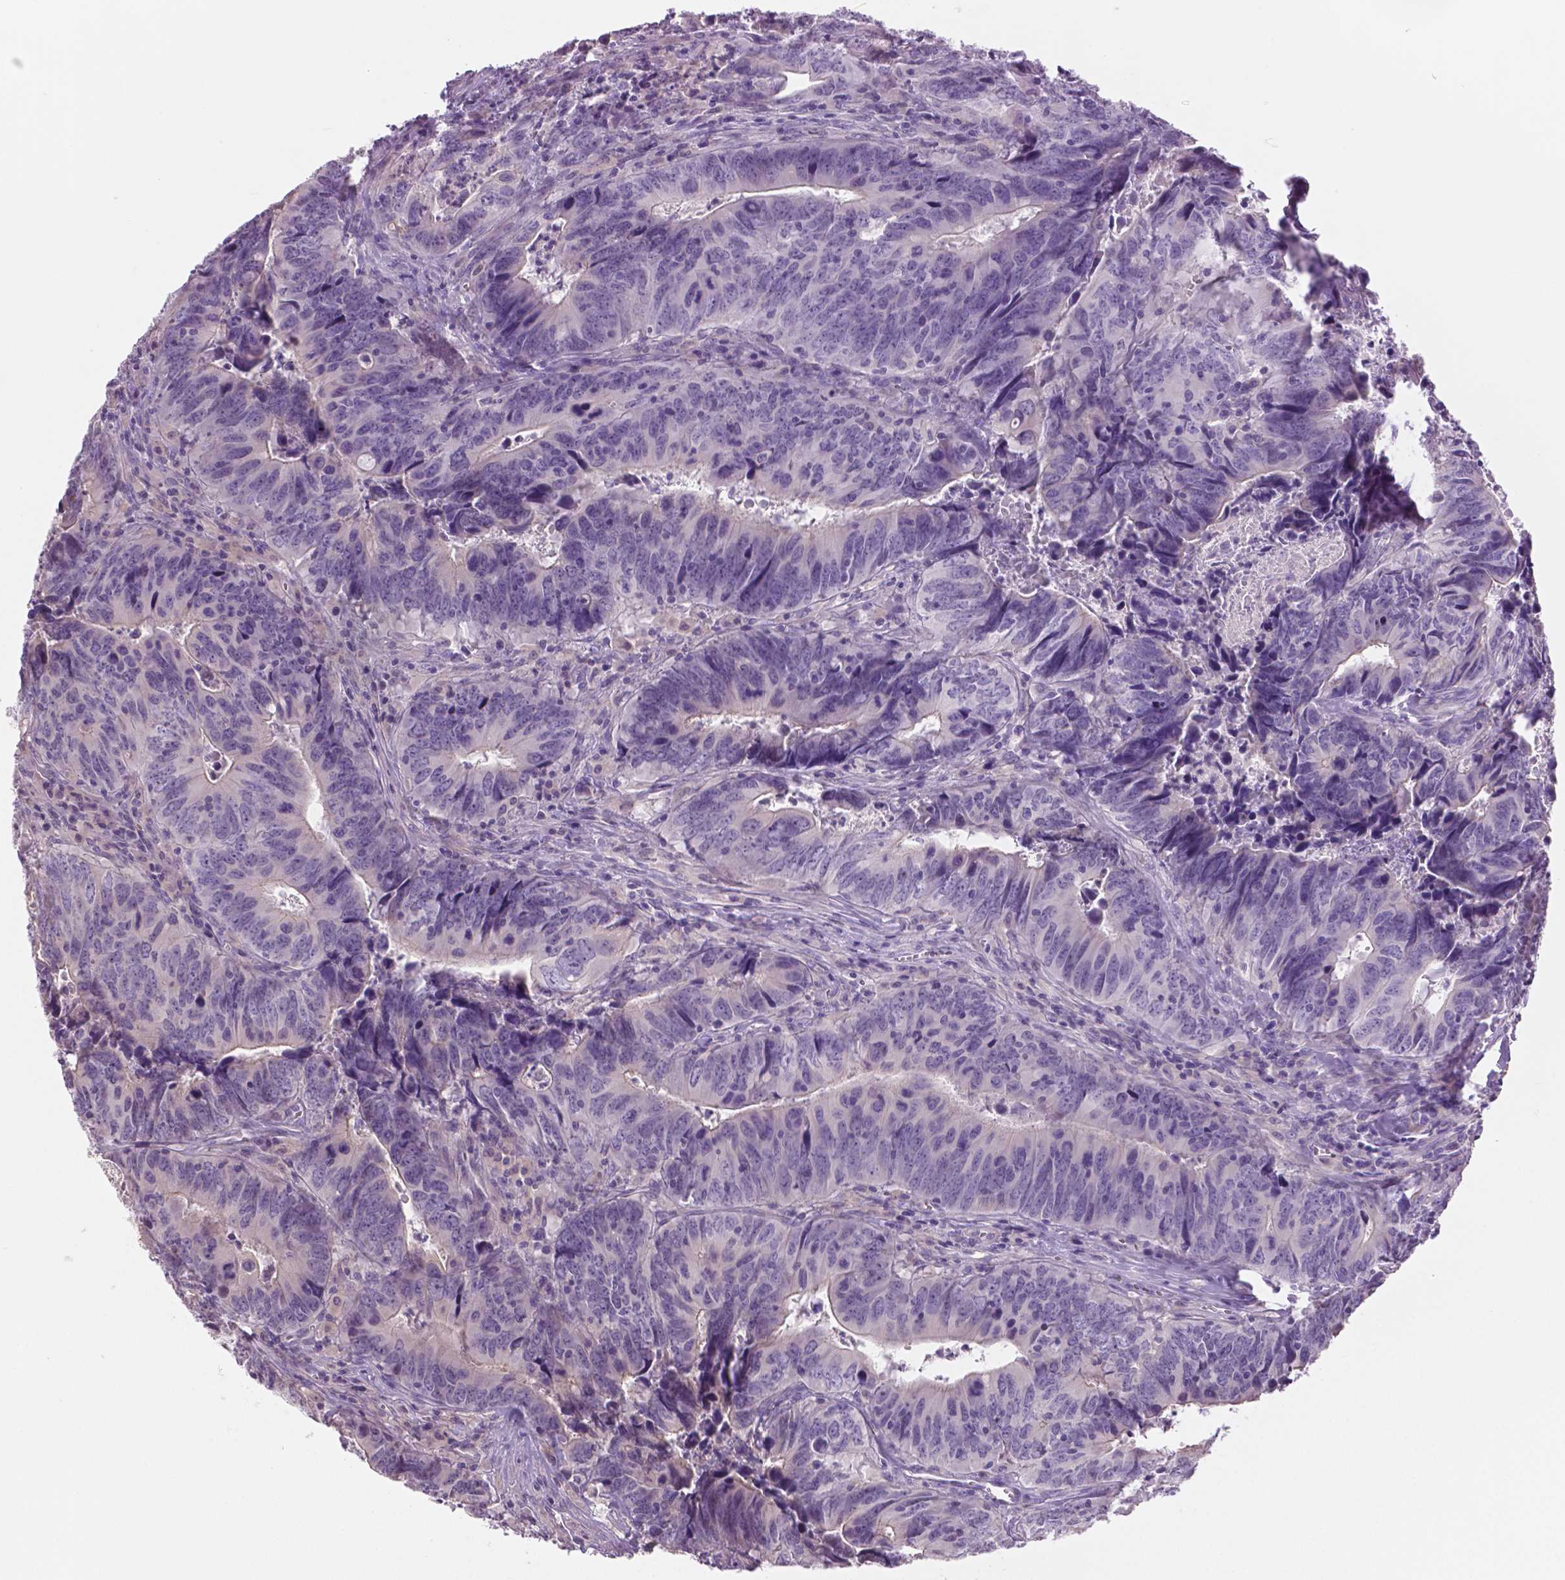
{"staining": {"intensity": "negative", "quantity": "none", "location": "none"}, "tissue": "colorectal cancer", "cell_type": "Tumor cells", "image_type": "cancer", "snomed": [{"axis": "morphology", "description": "Adenocarcinoma, NOS"}, {"axis": "topography", "description": "Colon"}], "caption": "A histopathology image of human colorectal cancer is negative for staining in tumor cells.", "gene": "DNAH12", "patient": {"sex": "female", "age": 82}}